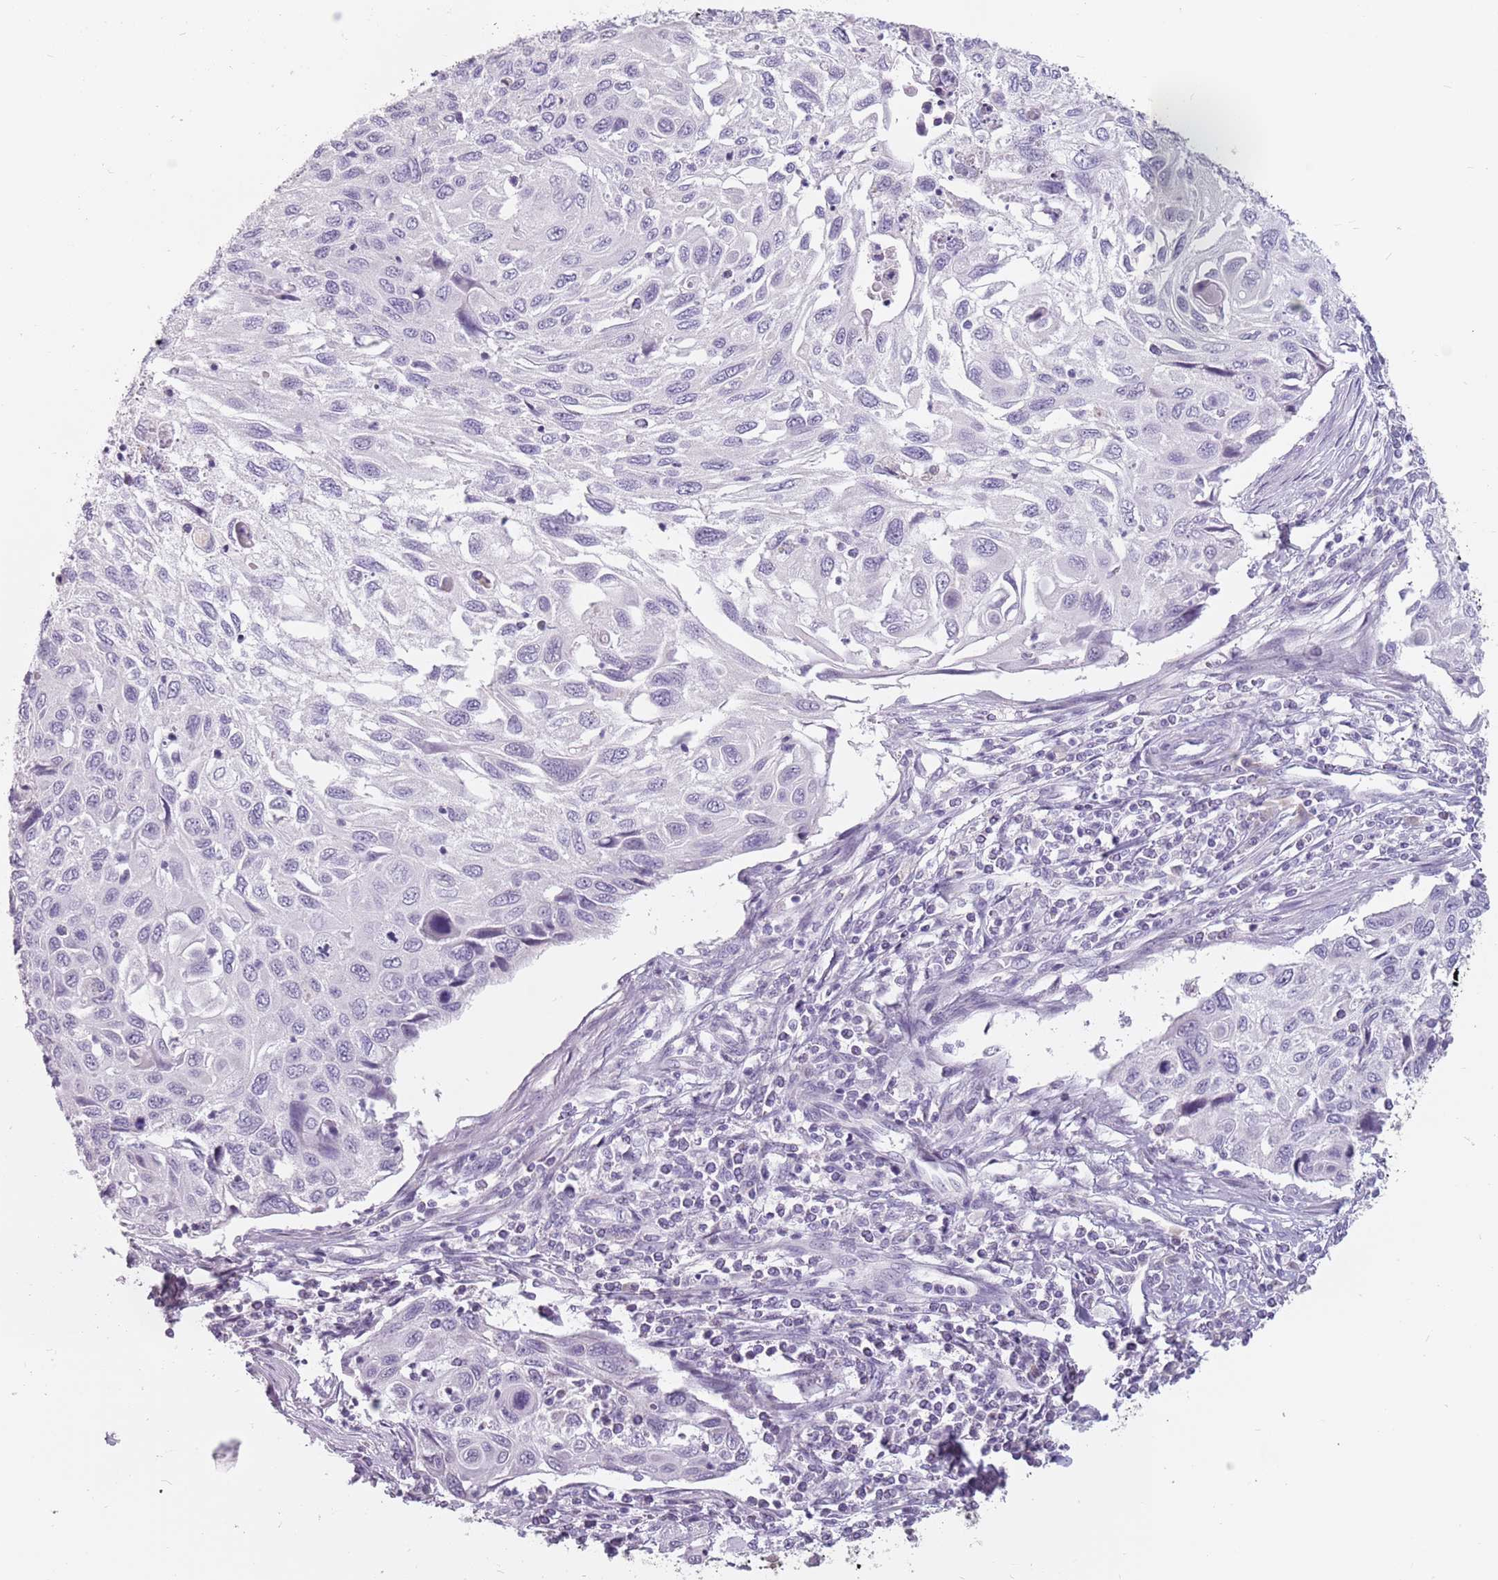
{"staining": {"intensity": "negative", "quantity": "none", "location": "none"}, "tissue": "cervical cancer", "cell_type": "Tumor cells", "image_type": "cancer", "snomed": [{"axis": "morphology", "description": "Squamous cell carcinoma, NOS"}, {"axis": "topography", "description": "Cervix"}], "caption": "Tumor cells show no significant protein positivity in cervical squamous cell carcinoma.", "gene": "CEP19", "patient": {"sex": "female", "age": 70}}